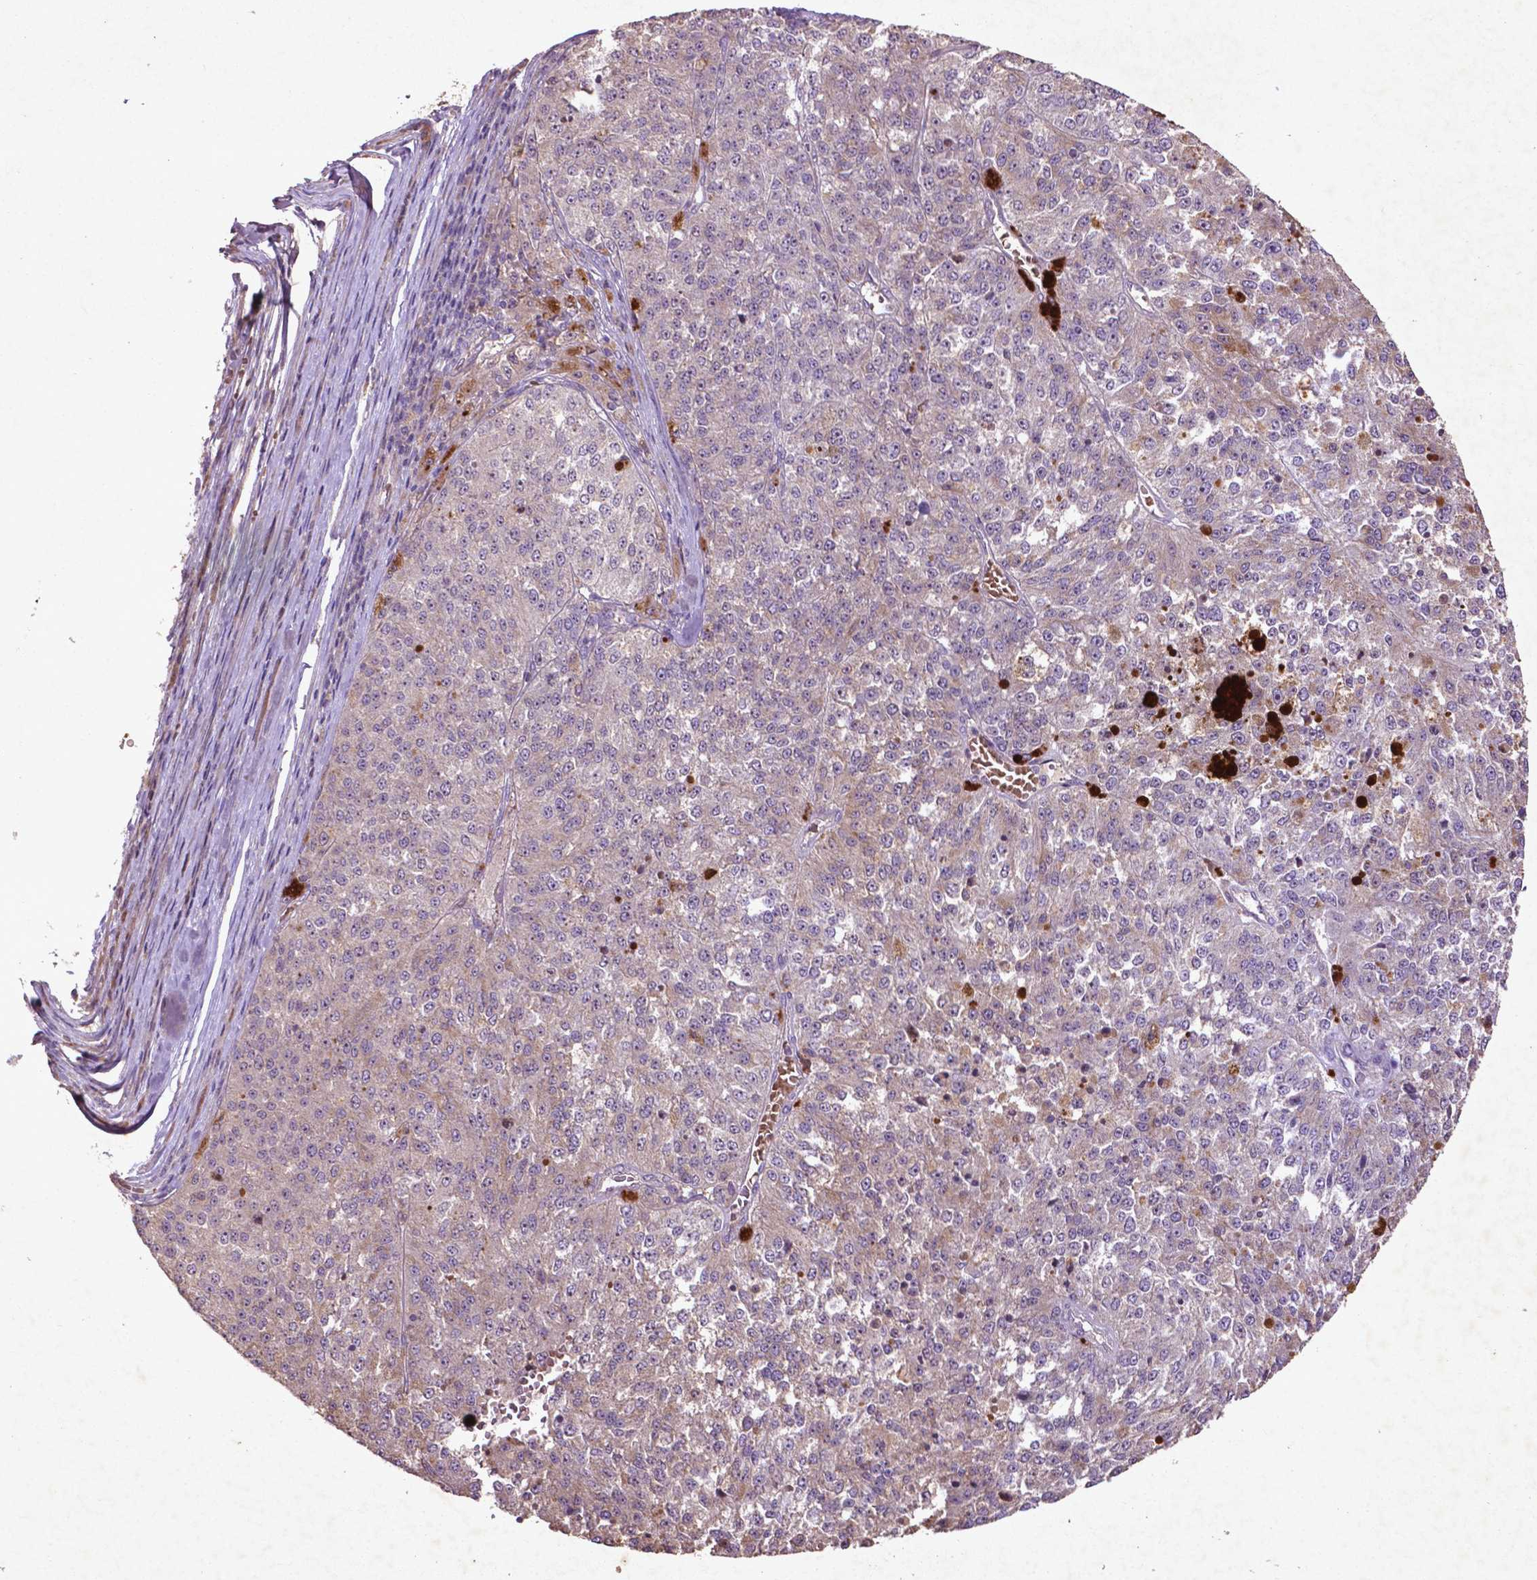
{"staining": {"intensity": "weak", "quantity": ">75%", "location": "cytoplasmic/membranous"}, "tissue": "melanoma", "cell_type": "Tumor cells", "image_type": "cancer", "snomed": [{"axis": "morphology", "description": "Malignant melanoma, Metastatic site"}, {"axis": "topography", "description": "Lymph node"}], "caption": "Protein analysis of melanoma tissue shows weak cytoplasmic/membranous staining in about >75% of tumor cells.", "gene": "COQ2", "patient": {"sex": "female", "age": 64}}